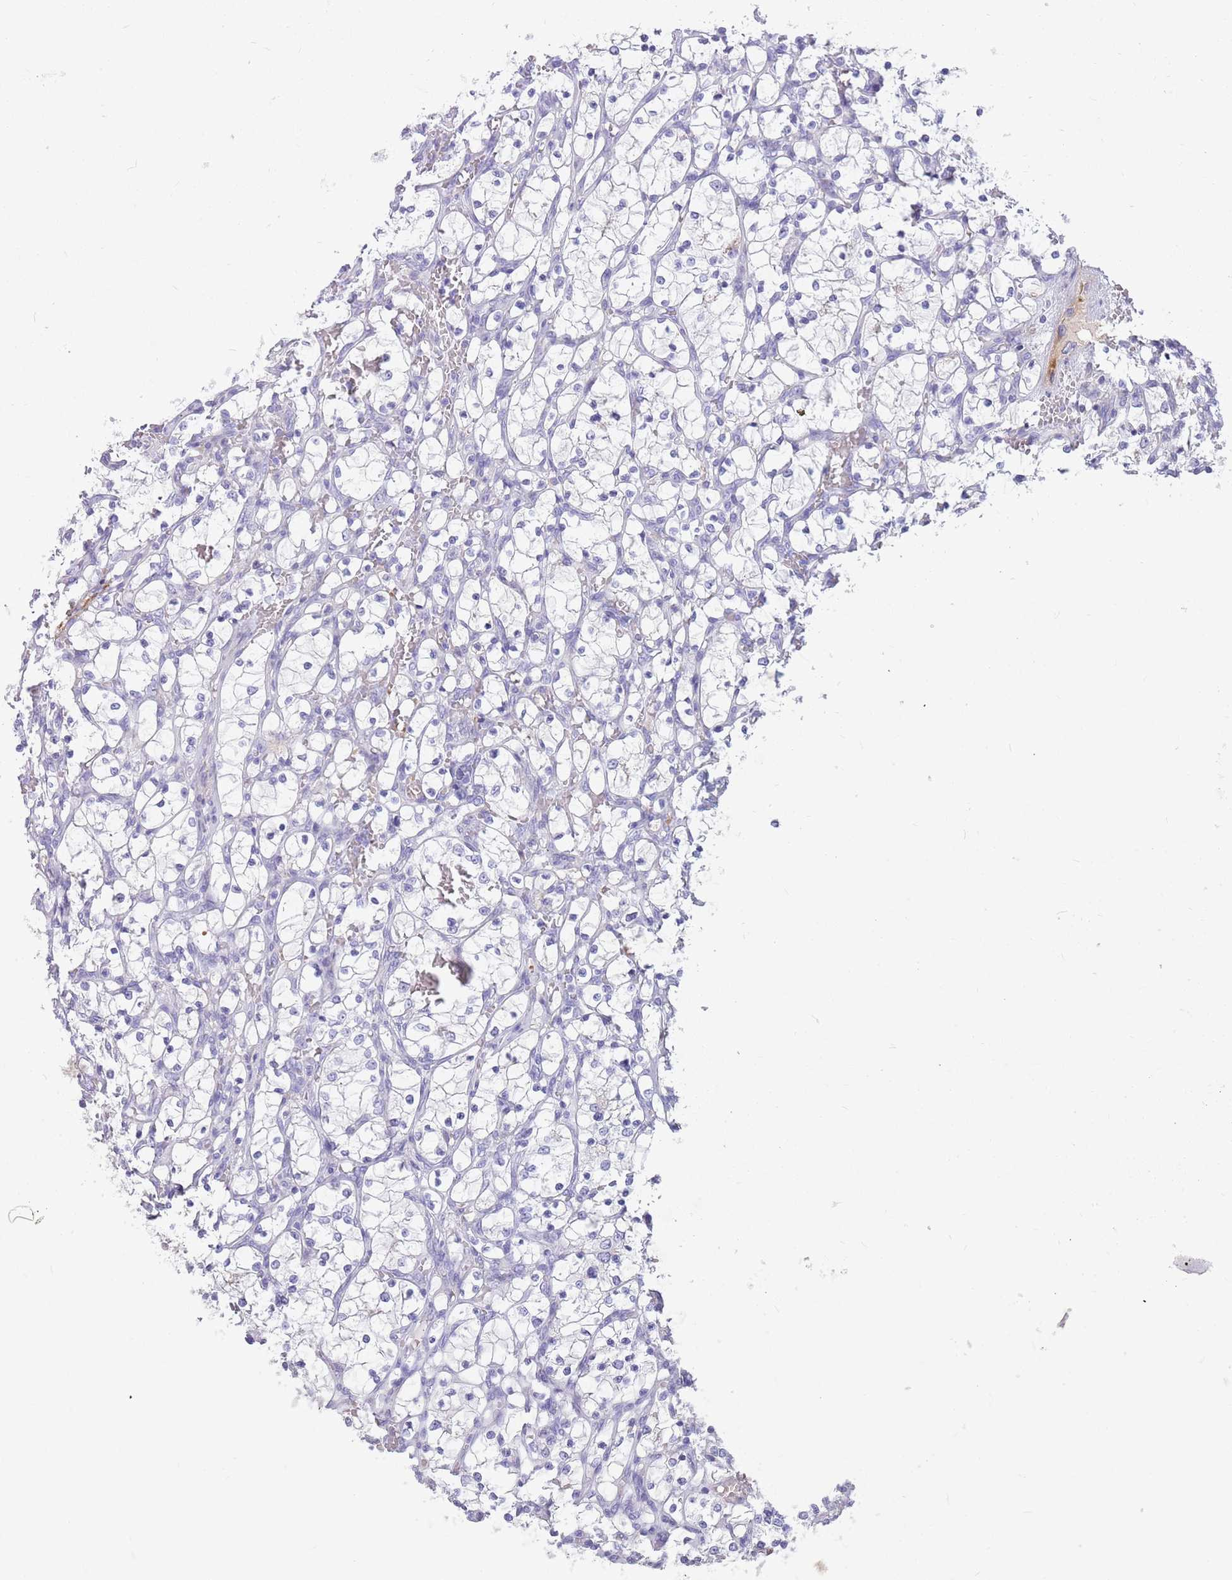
{"staining": {"intensity": "negative", "quantity": "none", "location": "none"}, "tissue": "renal cancer", "cell_type": "Tumor cells", "image_type": "cancer", "snomed": [{"axis": "morphology", "description": "Adenocarcinoma, NOS"}, {"axis": "topography", "description": "Kidney"}], "caption": "The IHC micrograph has no significant positivity in tumor cells of renal cancer tissue.", "gene": "LEPROTL1", "patient": {"sex": "female", "age": 69}}